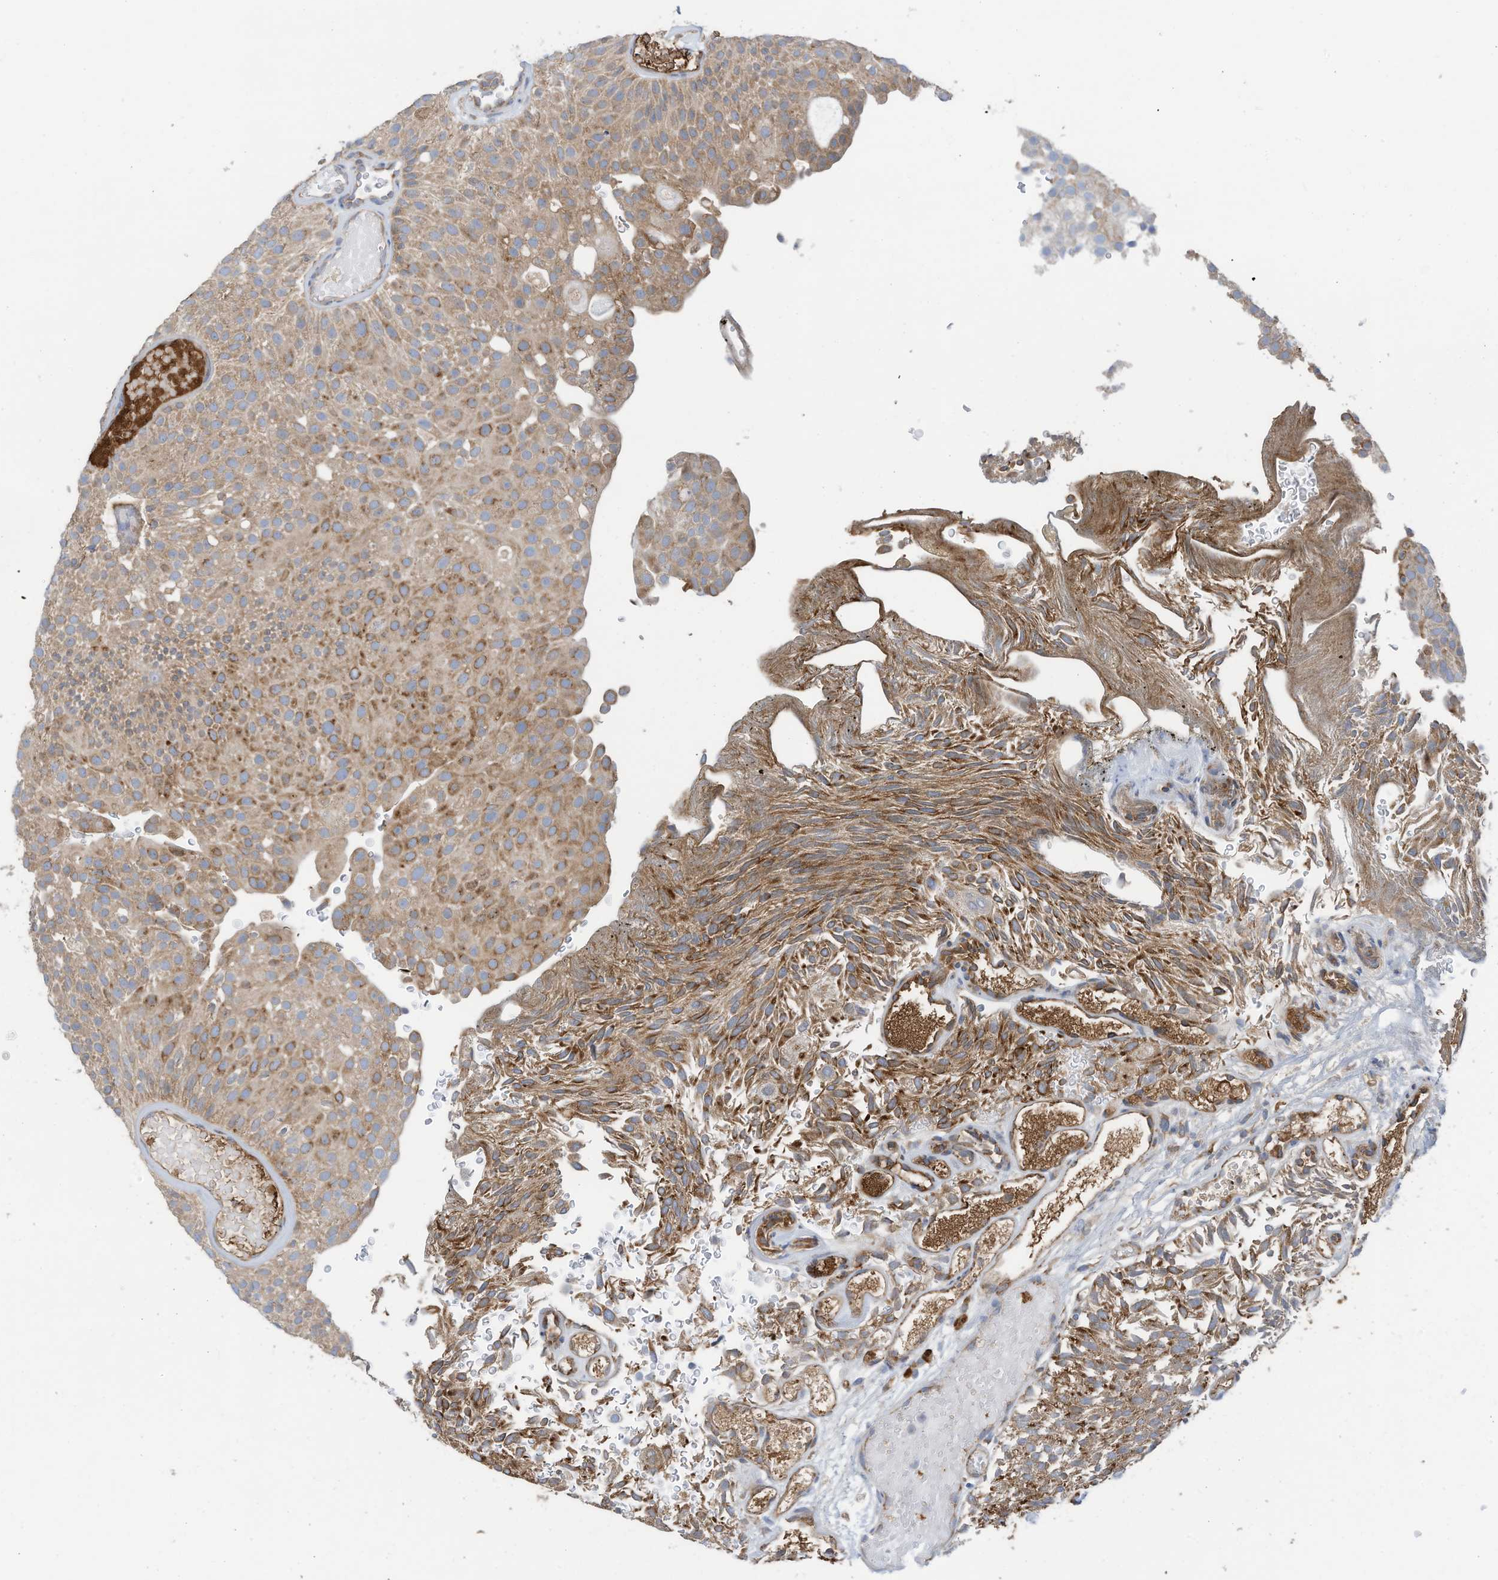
{"staining": {"intensity": "moderate", "quantity": ">75%", "location": "cytoplasmic/membranous"}, "tissue": "urothelial cancer", "cell_type": "Tumor cells", "image_type": "cancer", "snomed": [{"axis": "morphology", "description": "Urothelial carcinoma, Low grade"}, {"axis": "topography", "description": "Urinary bladder"}], "caption": "Immunohistochemical staining of urothelial cancer demonstrates medium levels of moderate cytoplasmic/membranous positivity in about >75% of tumor cells. (IHC, brightfield microscopy, high magnification).", "gene": "SLC5A11", "patient": {"sex": "male", "age": 78}}